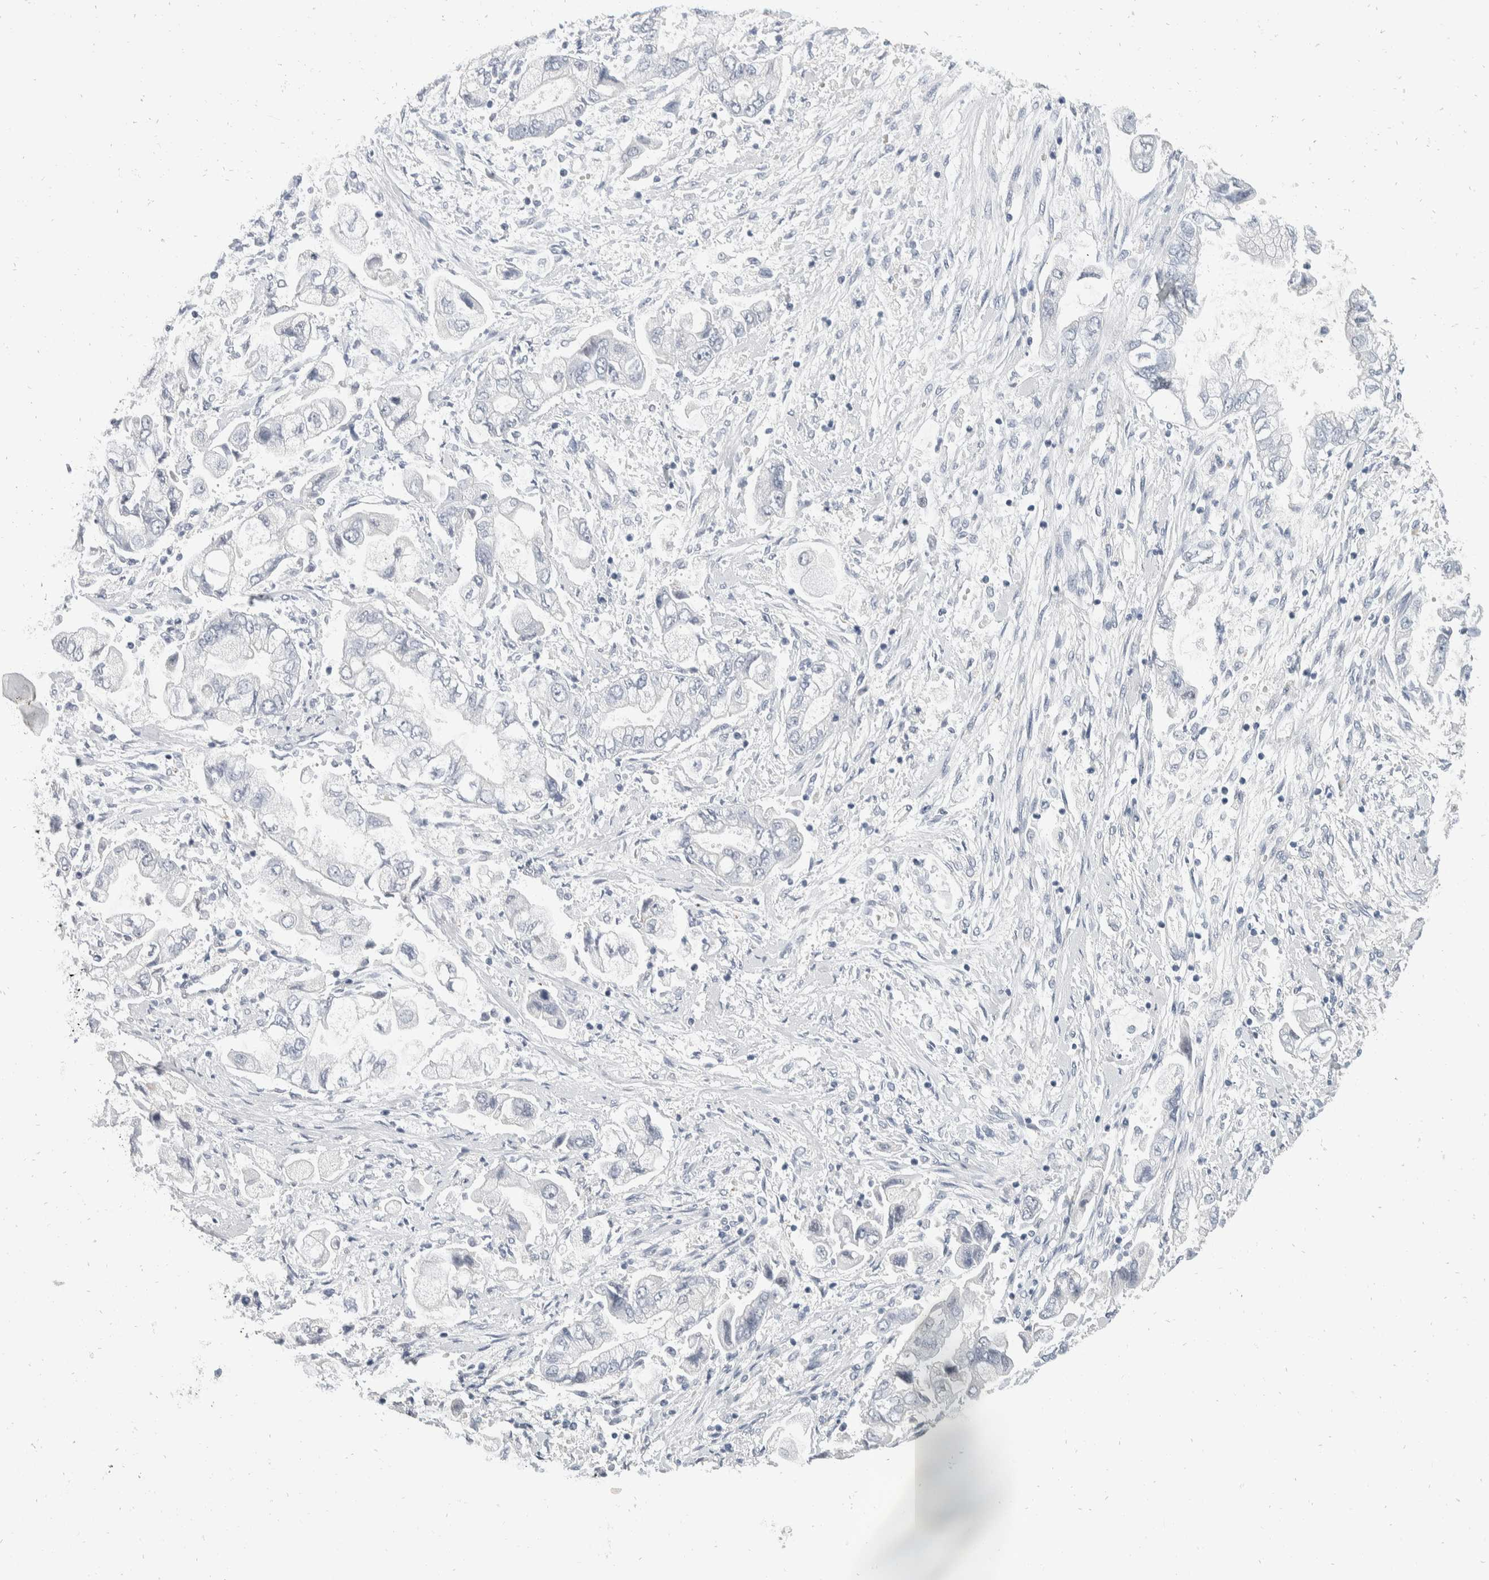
{"staining": {"intensity": "negative", "quantity": "none", "location": "none"}, "tissue": "stomach cancer", "cell_type": "Tumor cells", "image_type": "cancer", "snomed": [{"axis": "morphology", "description": "Normal tissue, NOS"}, {"axis": "morphology", "description": "Adenocarcinoma, NOS"}, {"axis": "topography", "description": "Stomach"}], "caption": "IHC of stomach cancer demonstrates no positivity in tumor cells. (DAB (3,3'-diaminobenzidine) immunohistochemistry (IHC) with hematoxylin counter stain).", "gene": "CATSPERD", "patient": {"sex": "male", "age": 62}}